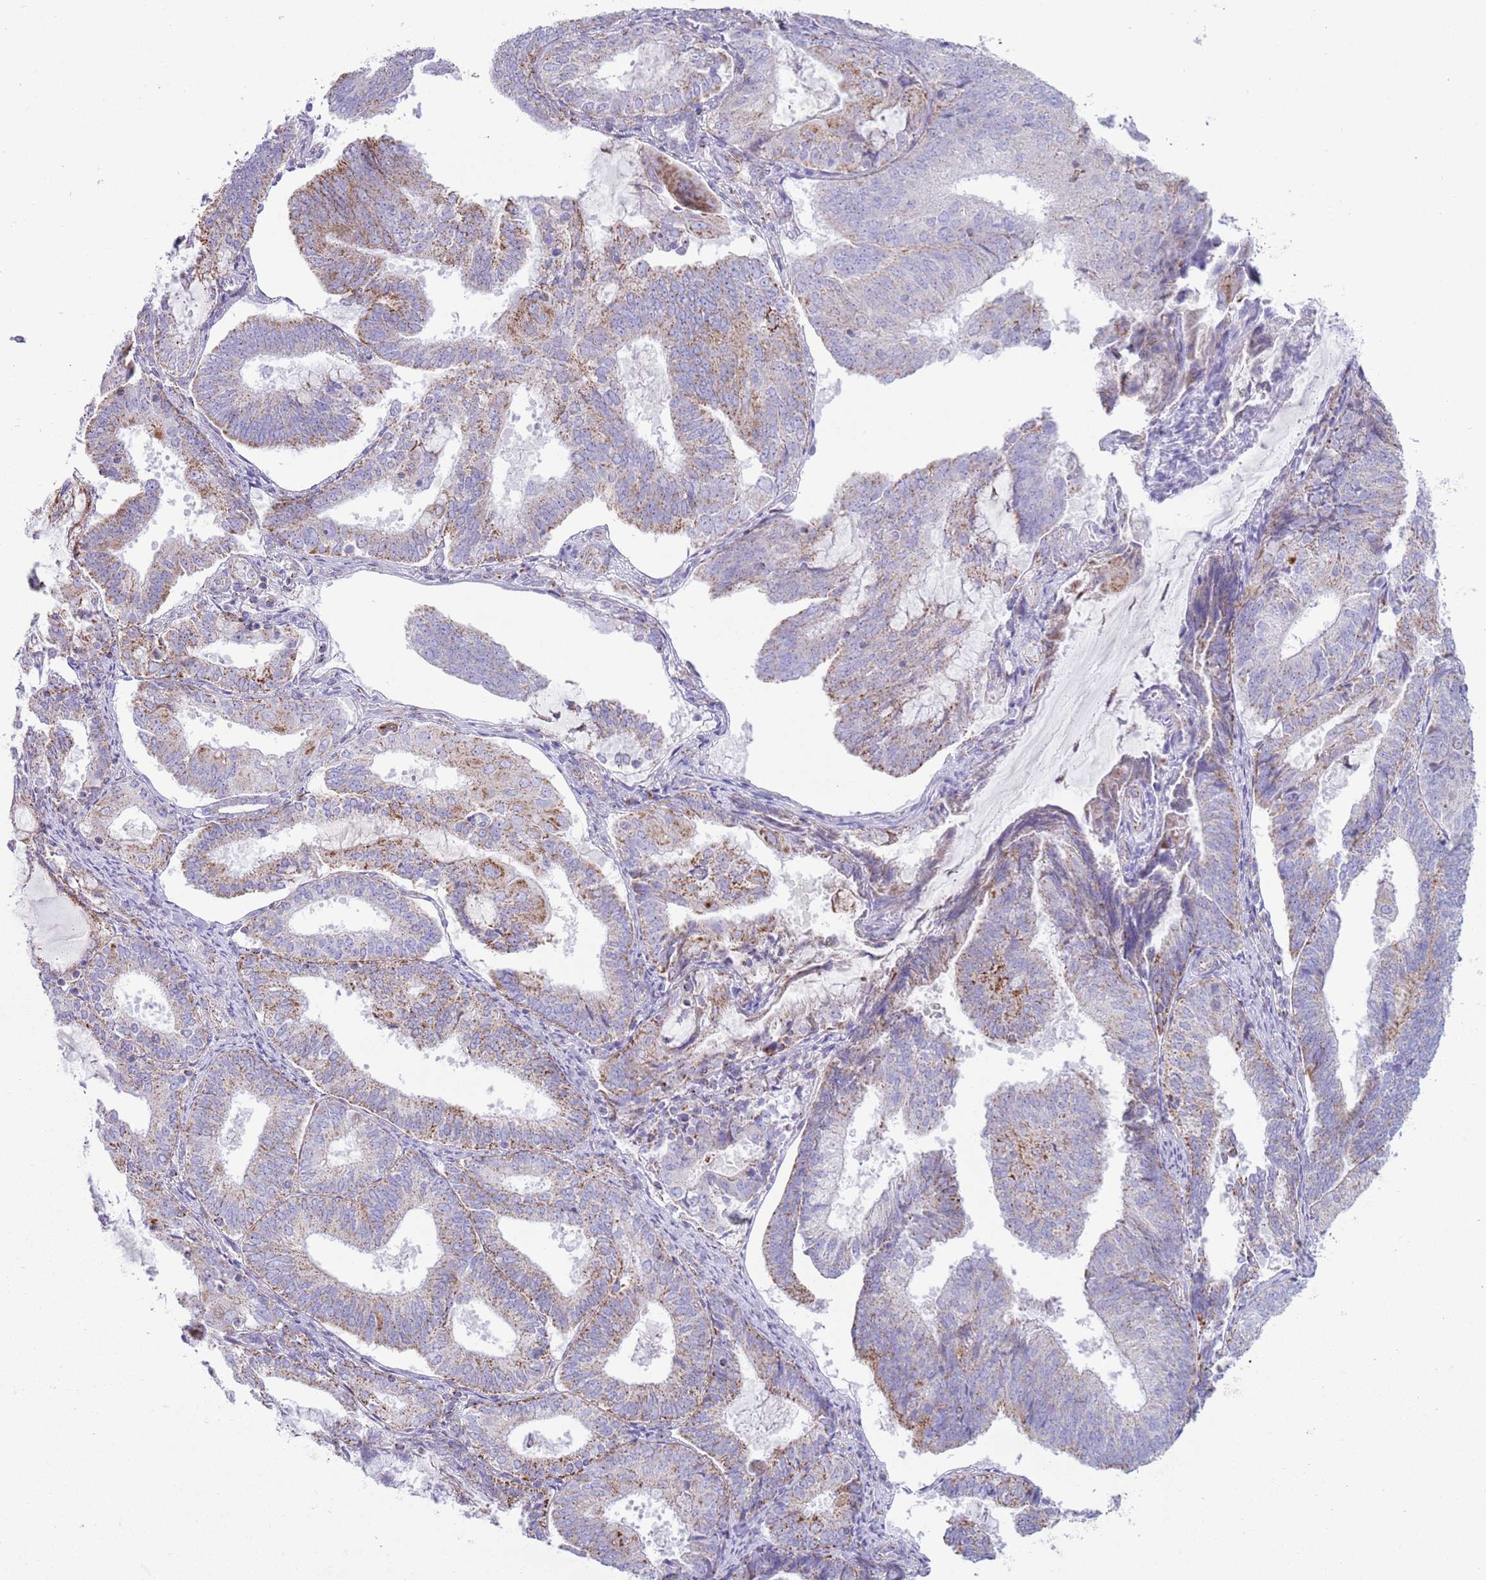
{"staining": {"intensity": "moderate", "quantity": "25%-75%", "location": "cytoplasmic/membranous"}, "tissue": "endometrial cancer", "cell_type": "Tumor cells", "image_type": "cancer", "snomed": [{"axis": "morphology", "description": "Adenocarcinoma, NOS"}, {"axis": "topography", "description": "Endometrium"}], "caption": "Immunohistochemistry photomicrograph of endometrial cancer stained for a protein (brown), which reveals medium levels of moderate cytoplasmic/membranous expression in approximately 25%-75% of tumor cells.", "gene": "ATP6V1B1", "patient": {"sex": "female", "age": 81}}